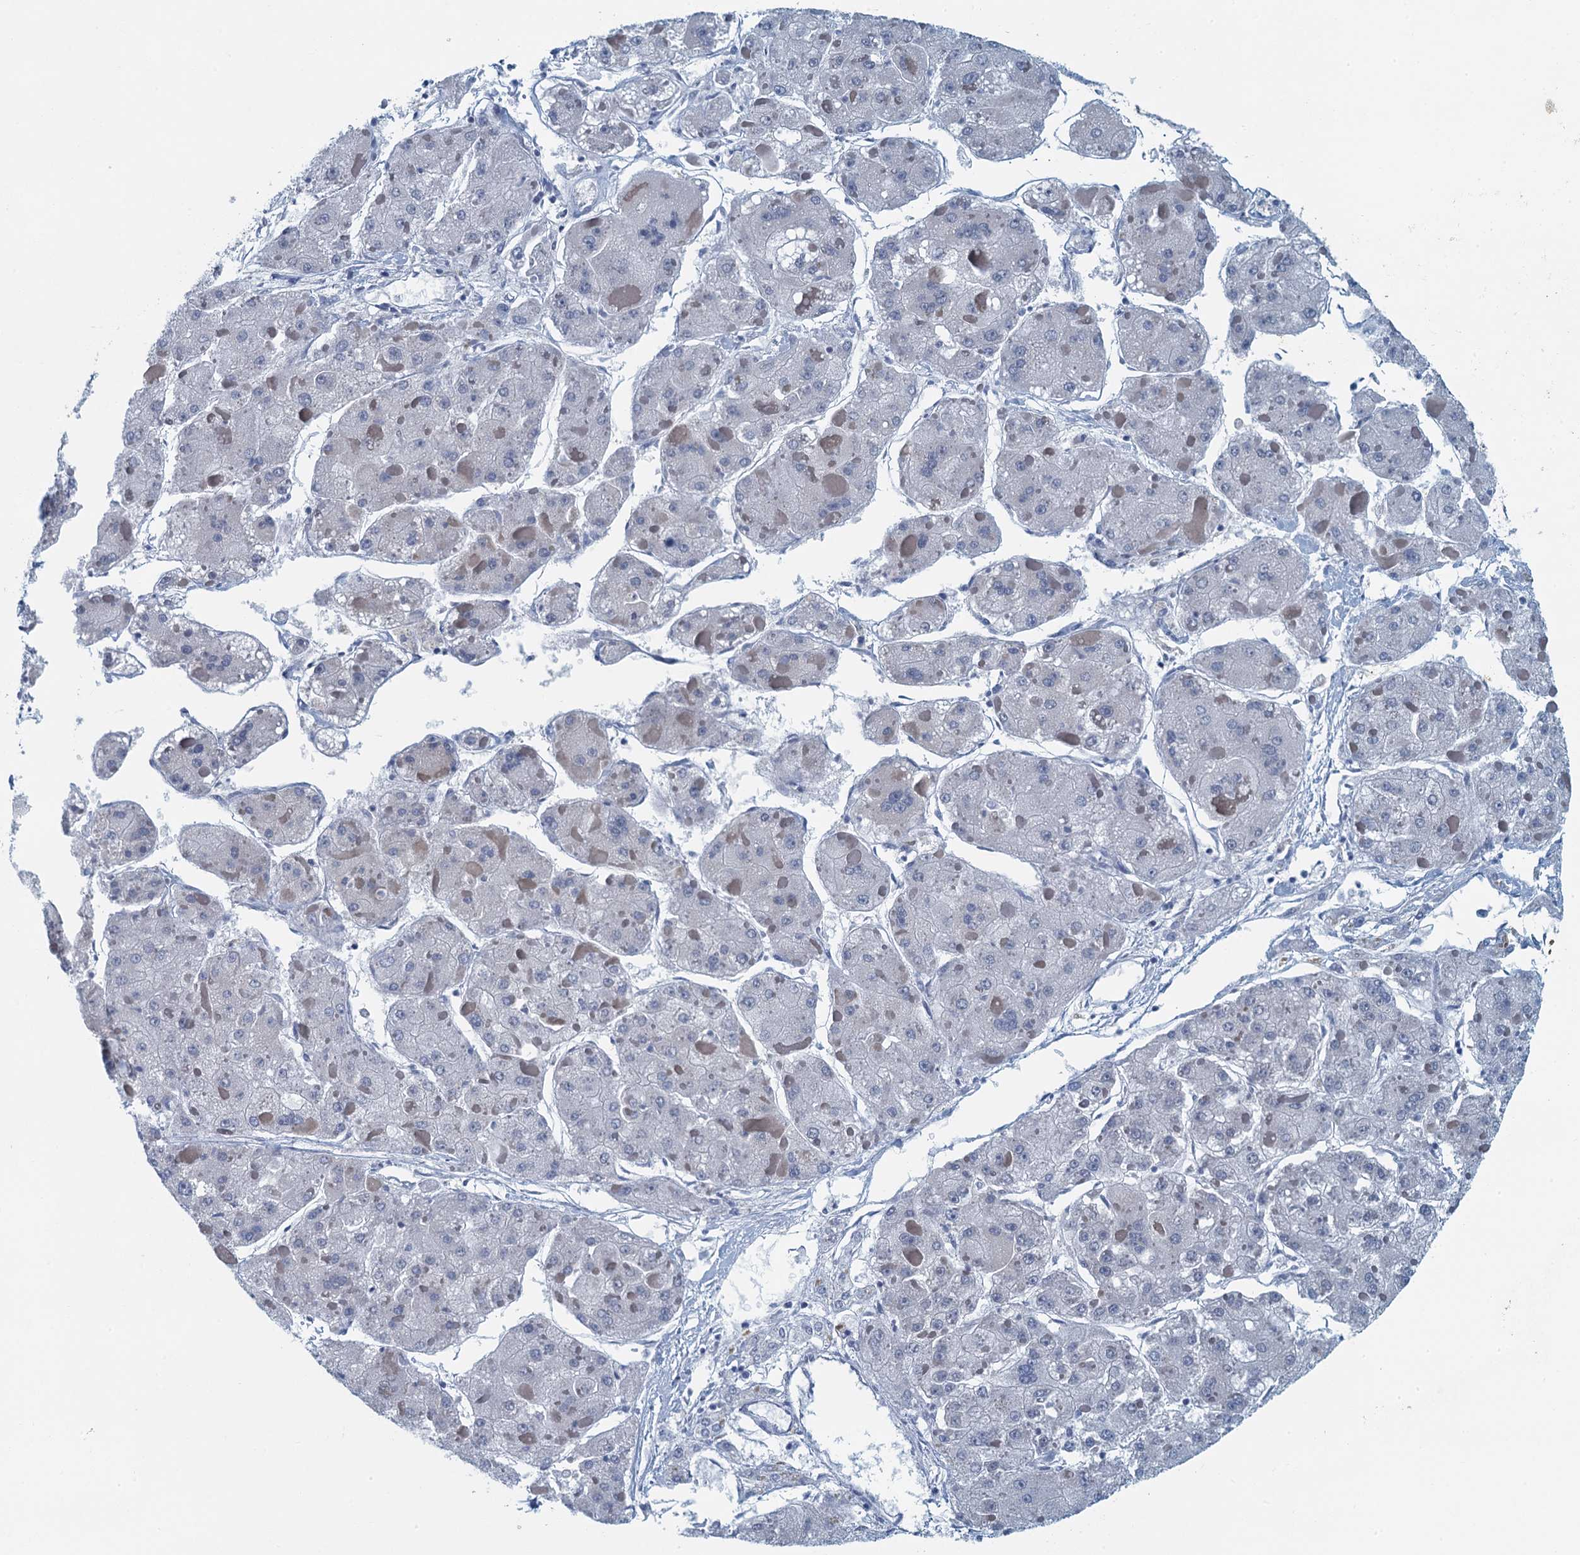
{"staining": {"intensity": "negative", "quantity": "none", "location": "none"}, "tissue": "liver cancer", "cell_type": "Tumor cells", "image_type": "cancer", "snomed": [{"axis": "morphology", "description": "Carcinoma, Hepatocellular, NOS"}, {"axis": "topography", "description": "Liver"}], "caption": "Liver cancer stained for a protein using immunohistochemistry demonstrates no staining tumor cells.", "gene": "ENSG00000131152", "patient": {"sex": "female", "age": 73}}